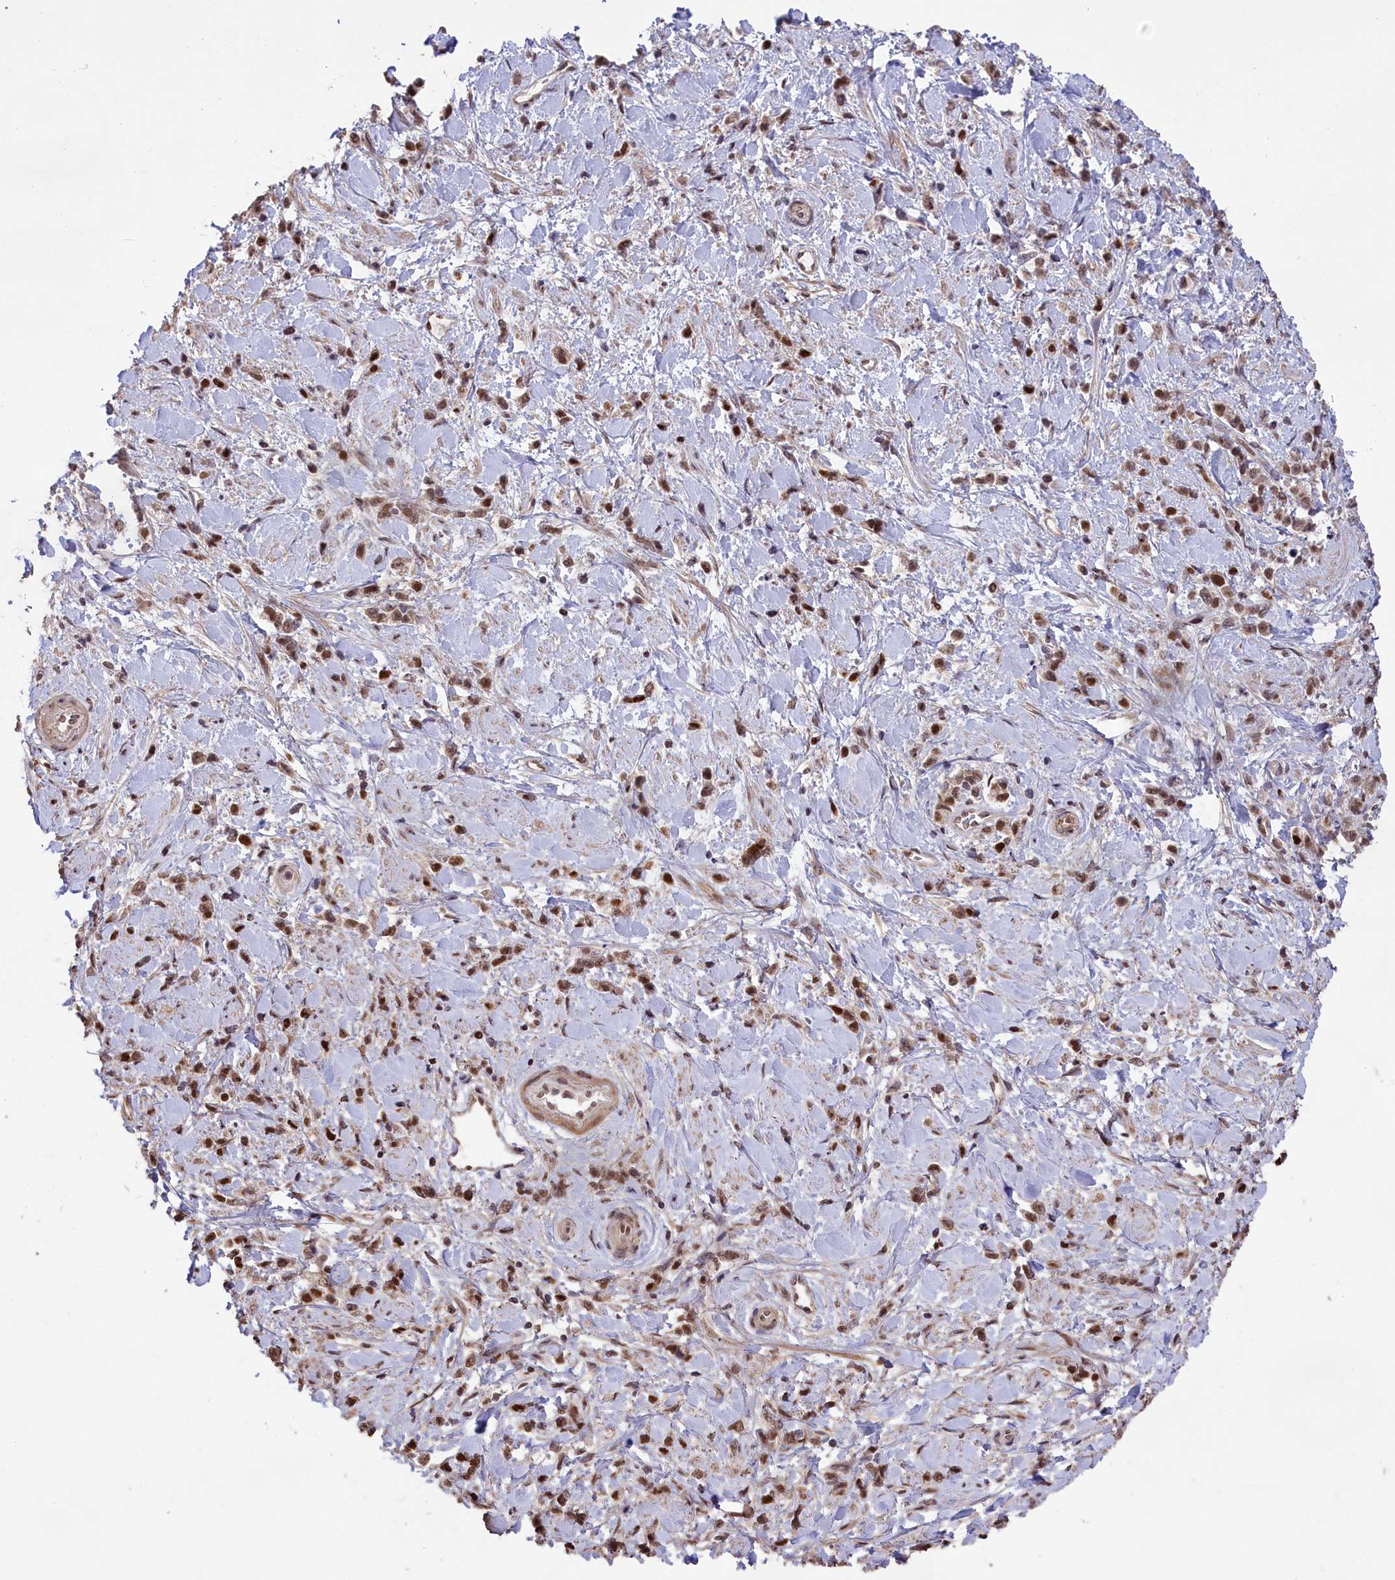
{"staining": {"intensity": "moderate", "quantity": ">75%", "location": "nuclear"}, "tissue": "stomach cancer", "cell_type": "Tumor cells", "image_type": "cancer", "snomed": [{"axis": "morphology", "description": "Adenocarcinoma, NOS"}, {"axis": "topography", "description": "Stomach"}], "caption": "Adenocarcinoma (stomach) tissue exhibits moderate nuclear expression in about >75% of tumor cells", "gene": "RELB", "patient": {"sex": "female", "age": 60}}